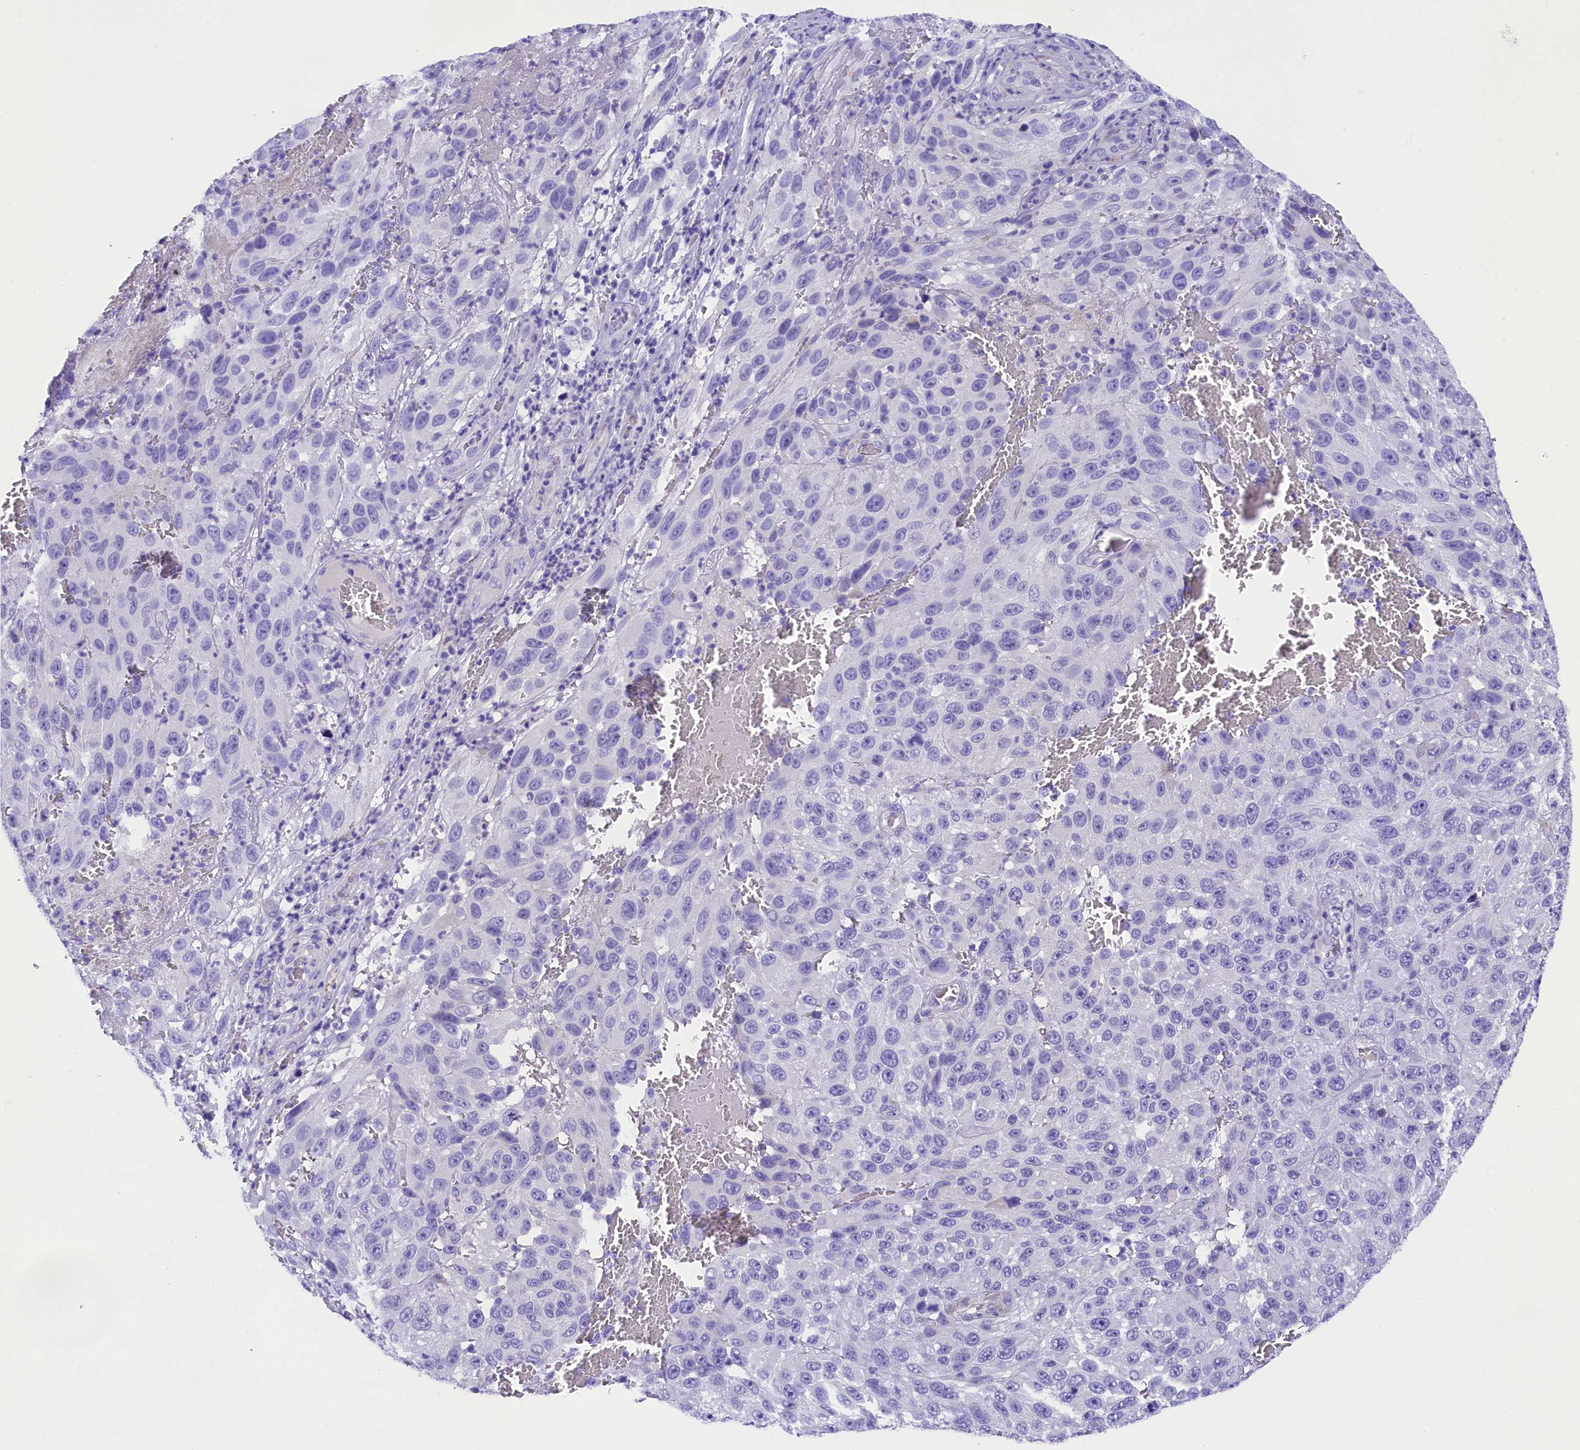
{"staining": {"intensity": "negative", "quantity": "none", "location": "none"}, "tissue": "melanoma", "cell_type": "Tumor cells", "image_type": "cancer", "snomed": [{"axis": "morphology", "description": "Malignant melanoma, NOS"}, {"axis": "topography", "description": "Skin"}], "caption": "Tumor cells are negative for protein expression in human malignant melanoma. Brightfield microscopy of immunohistochemistry stained with DAB (brown) and hematoxylin (blue), captured at high magnification.", "gene": "SOD3", "patient": {"sex": "female", "age": 96}}